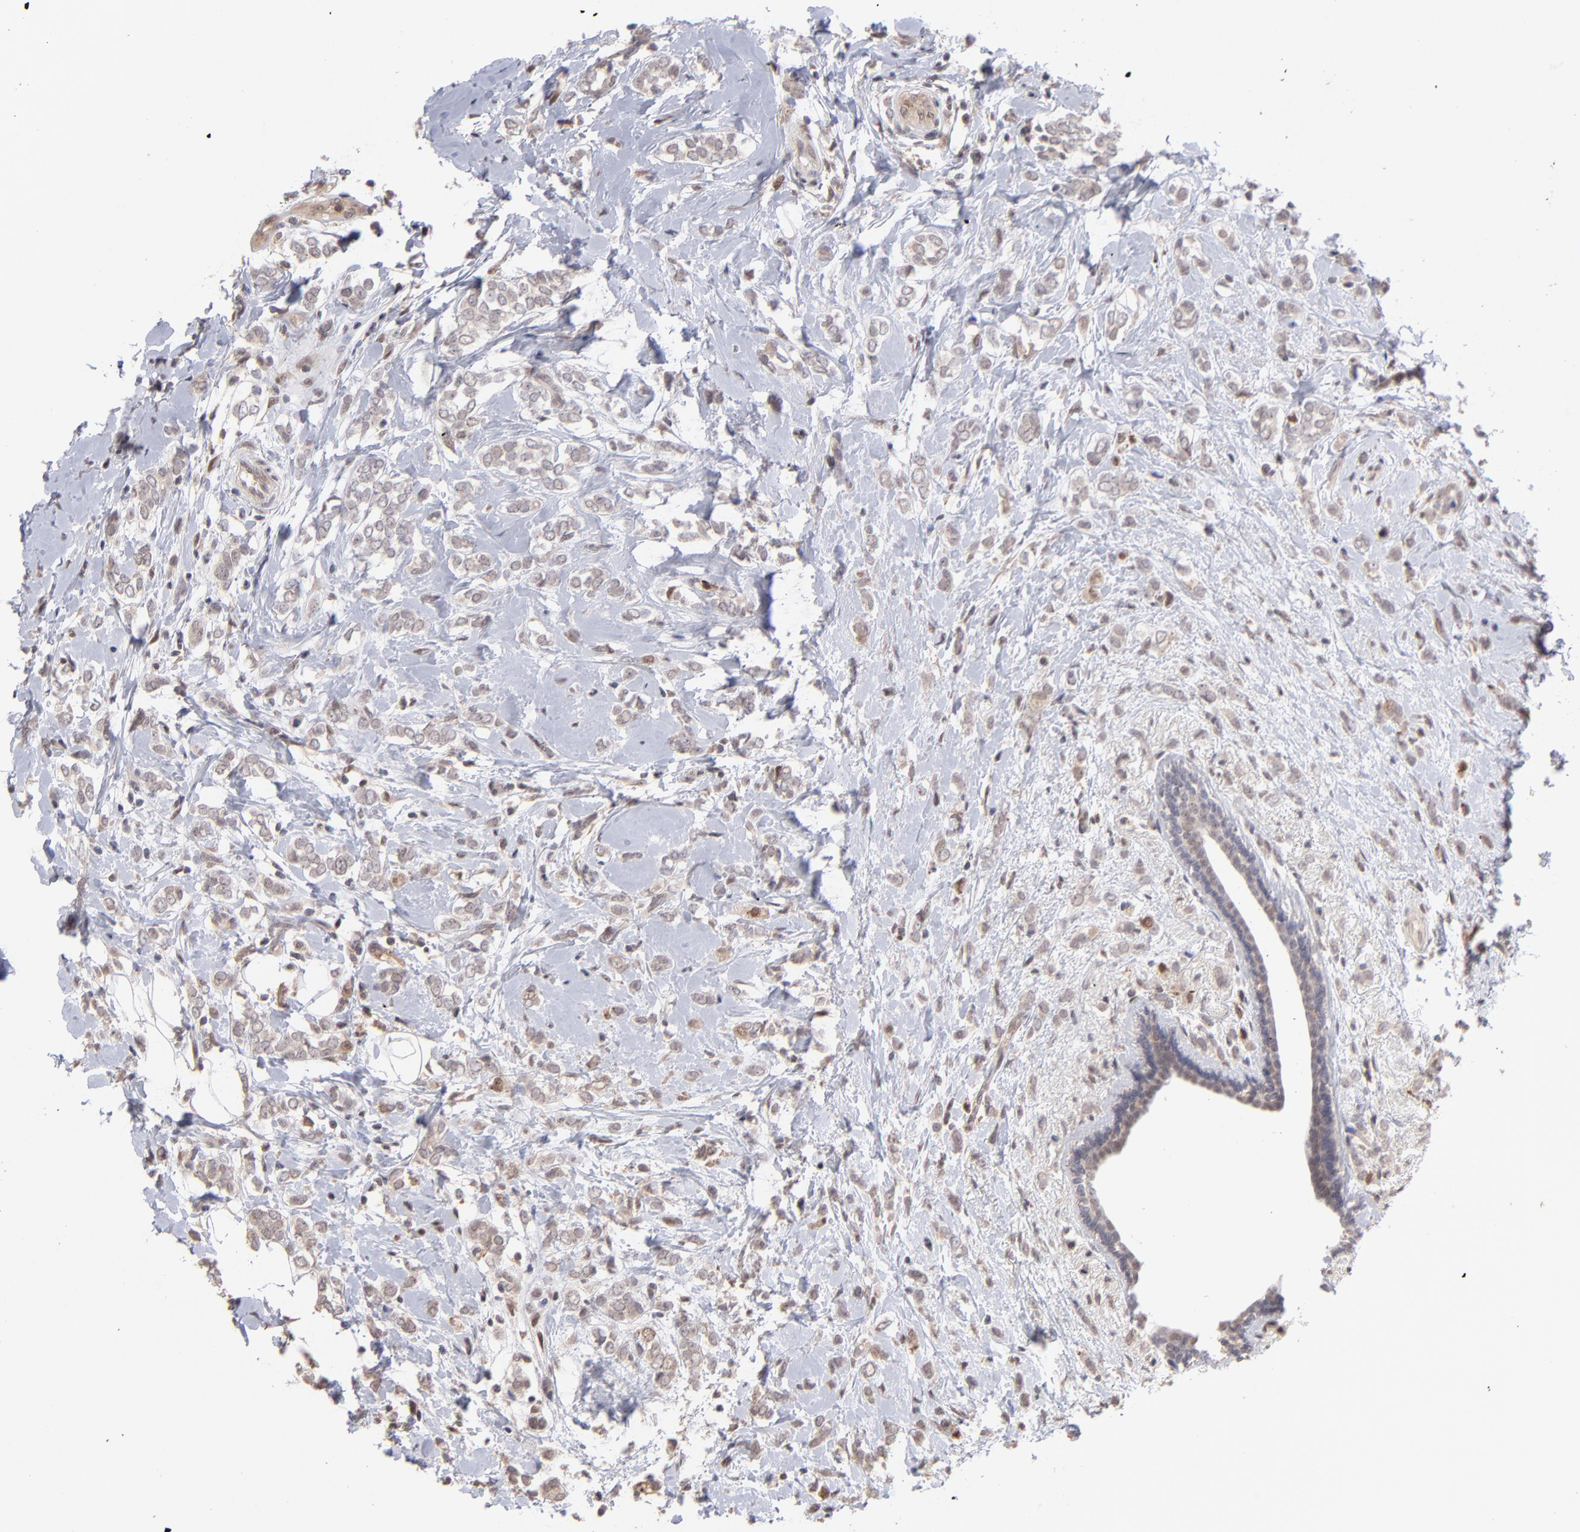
{"staining": {"intensity": "weak", "quantity": "<25%", "location": "nuclear"}, "tissue": "breast cancer", "cell_type": "Tumor cells", "image_type": "cancer", "snomed": [{"axis": "morphology", "description": "Normal tissue, NOS"}, {"axis": "morphology", "description": "Lobular carcinoma"}, {"axis": "topography", "description": "Breast"}], "caption": "The immunohistochemistry histopathology image has no significant expression in tumor cells of lobular carcinoma (breast) tissue.", "gene": "OAS1", "patient": {"sex": "female", "age": 47}}